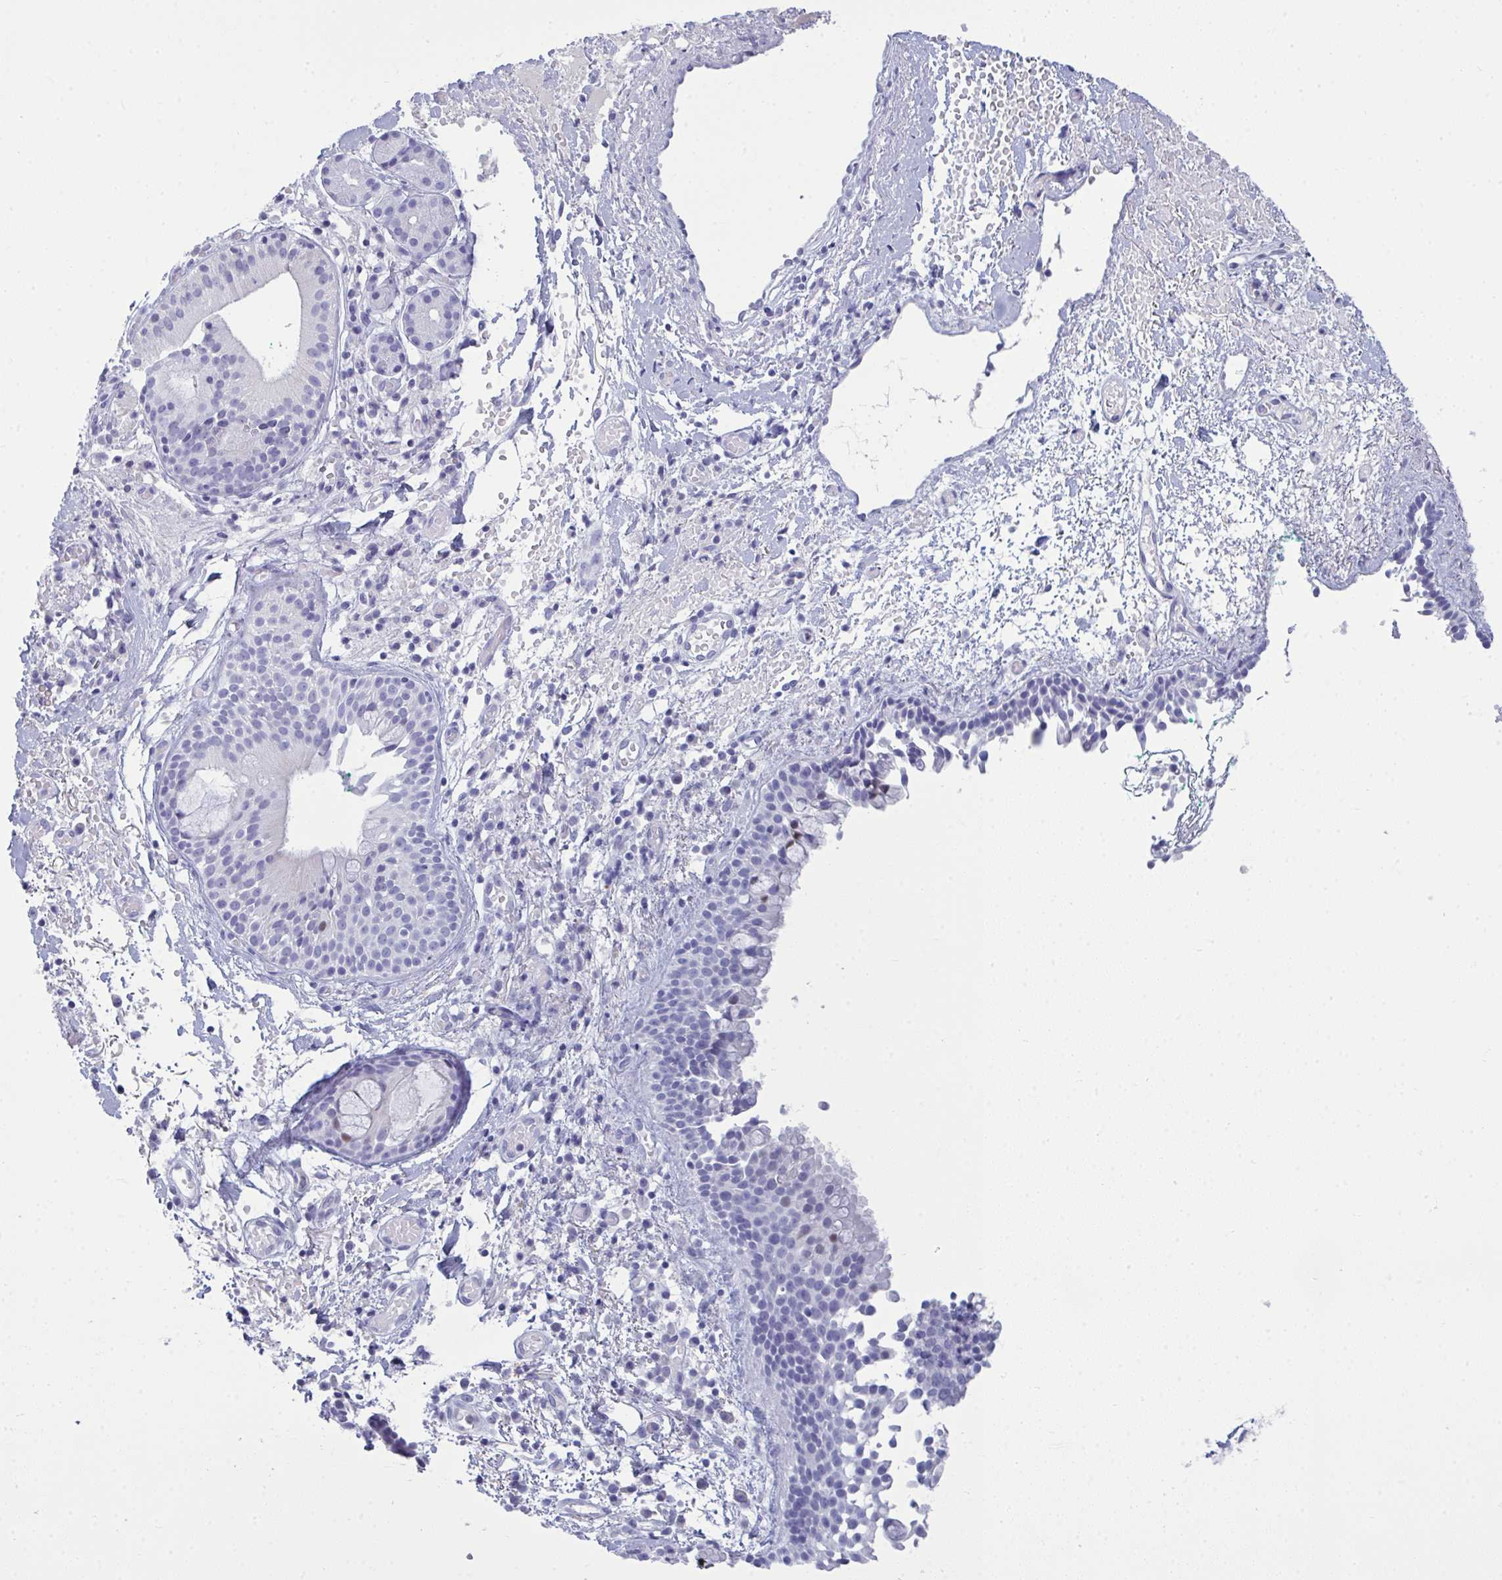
{"staining": {"intensity": "negative", "quantity": "none", "location": "none"}, "tissue": "nasopharynx", "cell_type": "Respiratory epithelial cells", "image_type": "normal", "snomed": [{"axis": "morphology", "description": "Normal tissue, NOS"}, {"axis": "morphology", "description": "Basal cell carcinoma"}, {"axis": "topography", "description": "Cartilage tissue"}, {"axis": "topography", "description": "Nasopharynx"}, {"axis": "topography", "description": "Oral tissue"}], "caption": "Immunohistochemistry histopathology image of benign nasopharynx: nasopharynx stained with DAB (3,3'-diaminobenzidine) shows no significant protein expression in respiratory epithelial cells. Brightfield microscopy of immunohistochemistry stained with DAB (brown) and hematoxylin (blue), captured at high magnification.", "gene": "SERPINB10", "patient": {"sex": "female", "age": 77}}